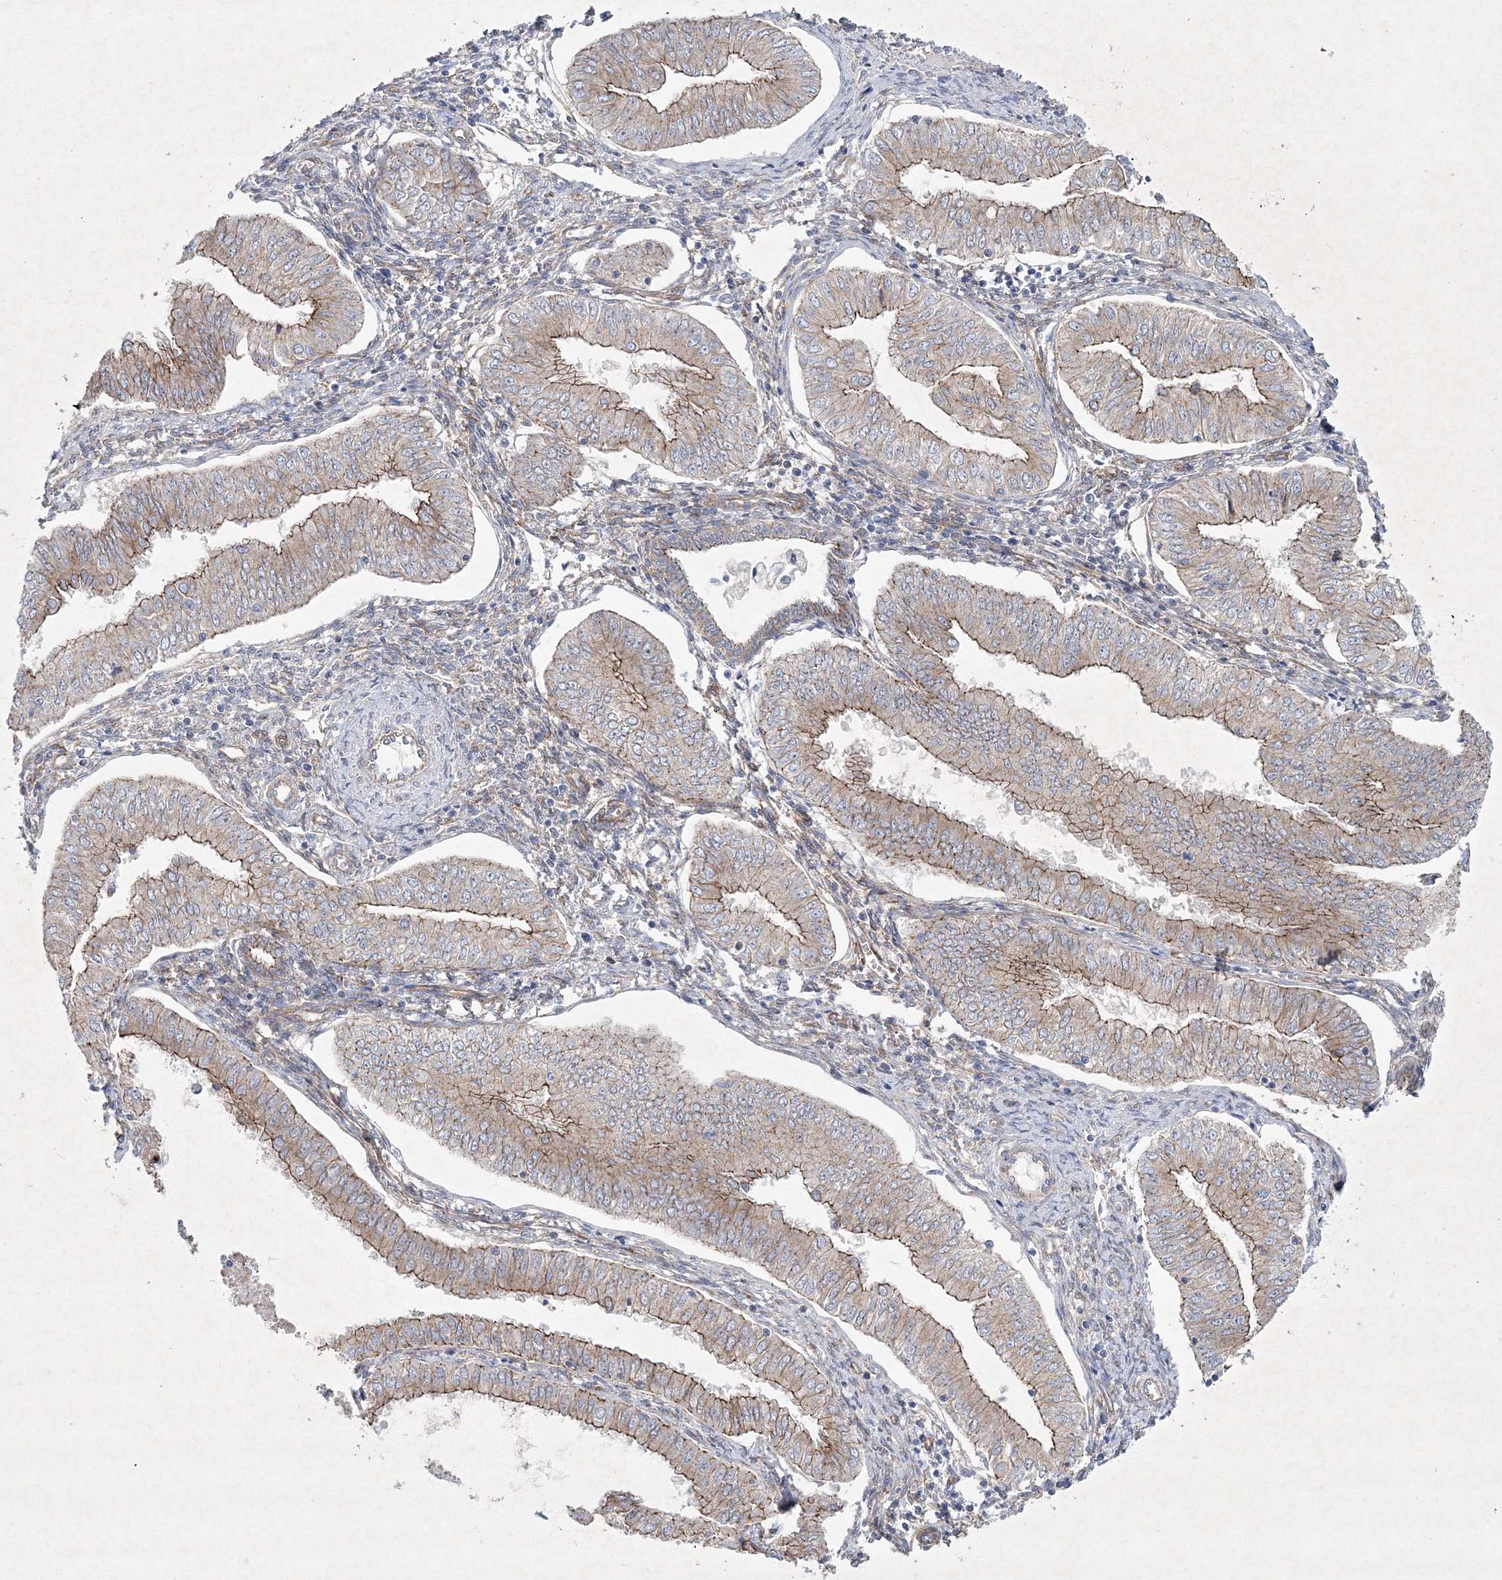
{"staining": {"intensity": "moderate", "quantity": "25%-75%", "location": "cytoplasmic/membranous"}, "tissue": "endometrial cancer", "cell_type": "Tumor cells", "image_type": "cancer", "snomed": [{"axis": "morphology", "description": "Normal tissue, NOS"}, {"axis": "morphology", "description": "Adenocarcinoma, NOS"}, {"axis": "topography", "description": "Endometrium"}], "caption": "Moderate cytoplasmic/membranous protein staining is seen in approximately 25%-75% of tumor cells in adenocarcinoma (endometrial).", "gene": "NAA40", "patient": {"sex": "female", "age": 53}}